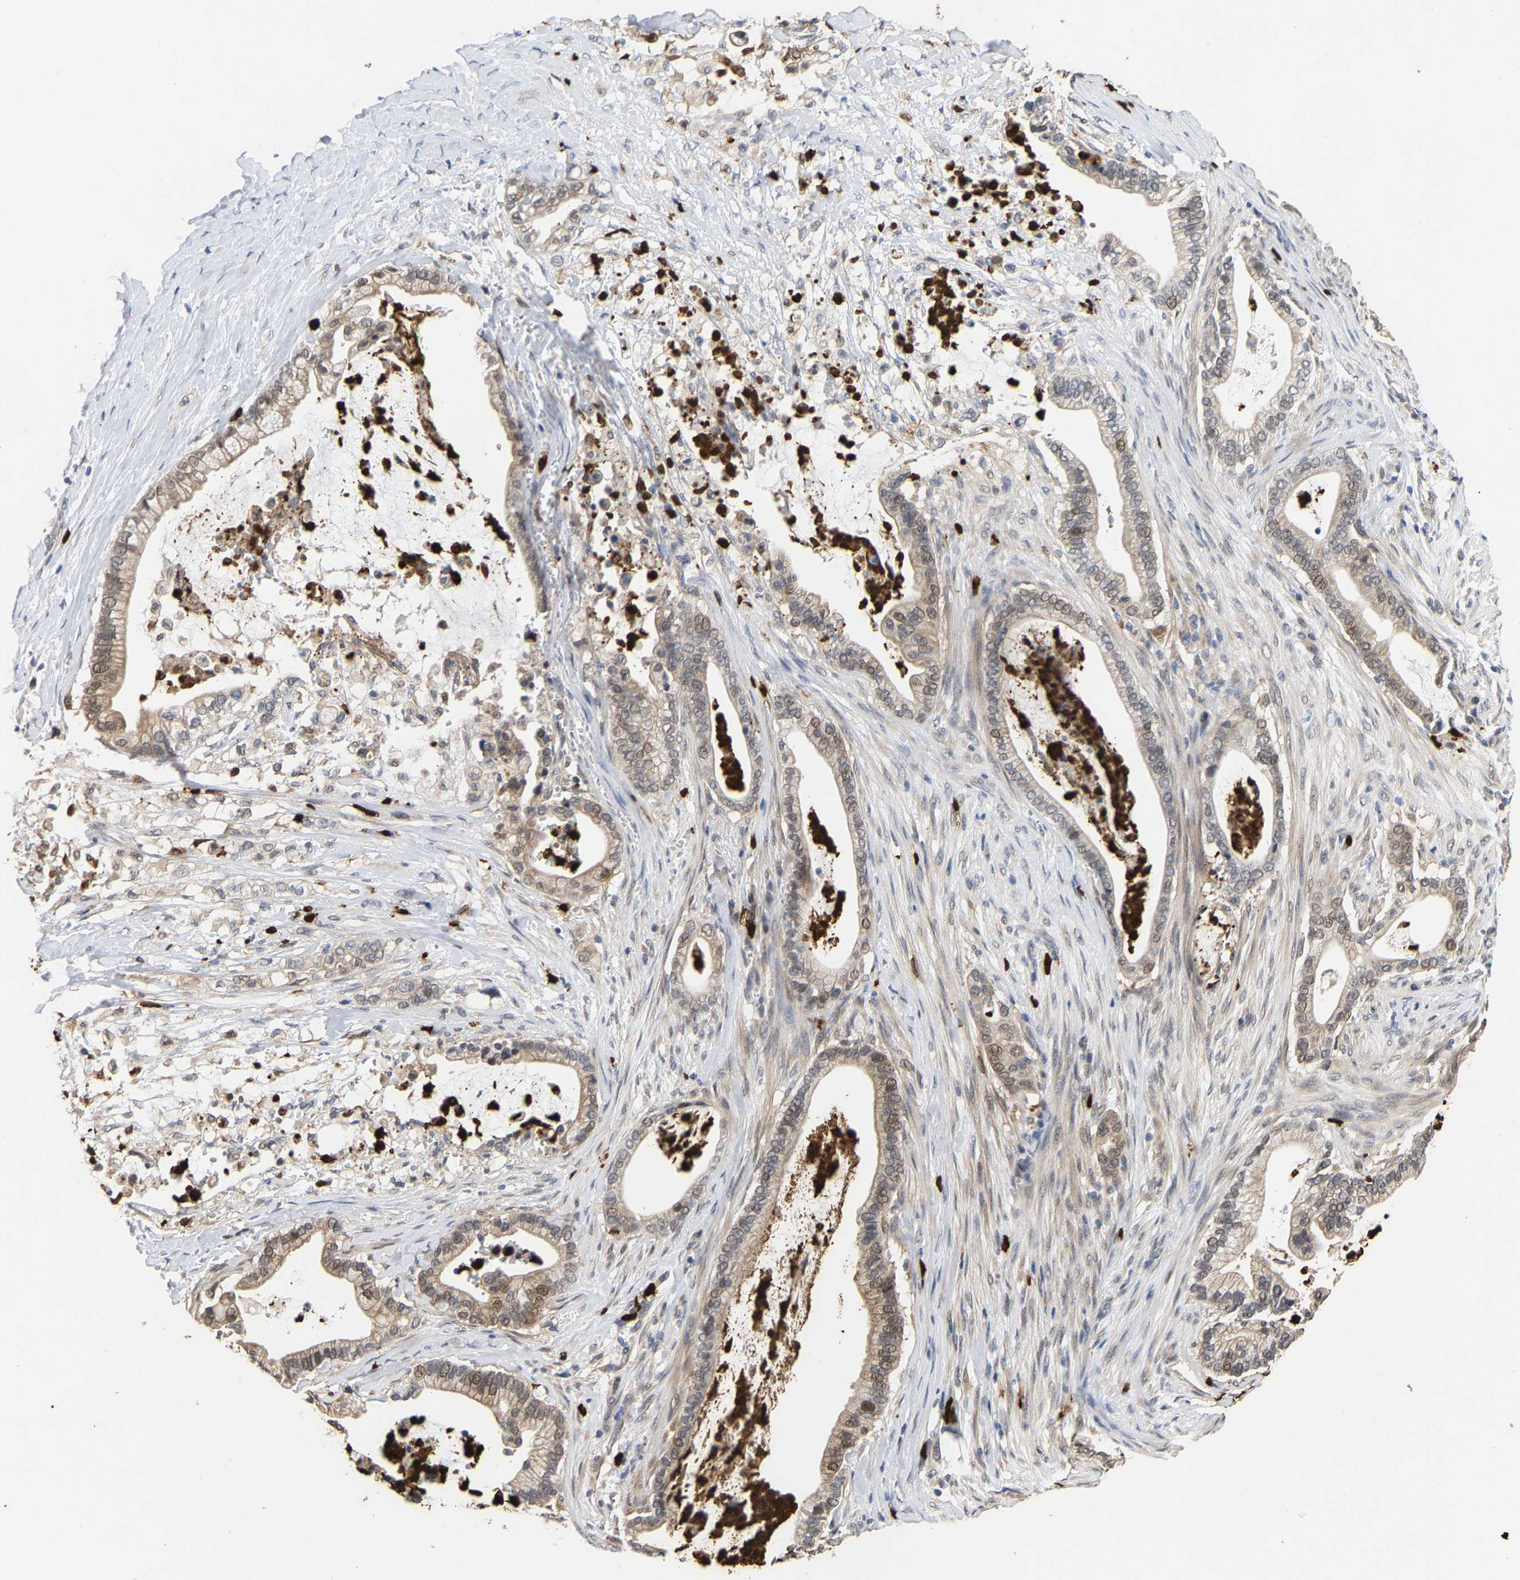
{"staining": {"intensity": "moderate", "quantity": "<25%", "location": "cytoplasmic/membranous,nuclear"}, "tissue": "pancreatic cancer", "cell_type": "Tumor cells", "image_type": "cancer", "snomed": [{"axis": "morphology", "description": "Adenocarcinoma, NOS"}, {"axis": "topography", "description": "Pancreas"}], "caption": "Immunohistochemical staining of pancreatic adenocarcinoma shows low levels of moderate cytoplasmic/membranous and nuclear protein staining in about <25% of tumor cells. (IHC, brightfield microscopy, high magnification).", "gene": "TDRD7", "patient": {"sex": "male", "age": 69}}